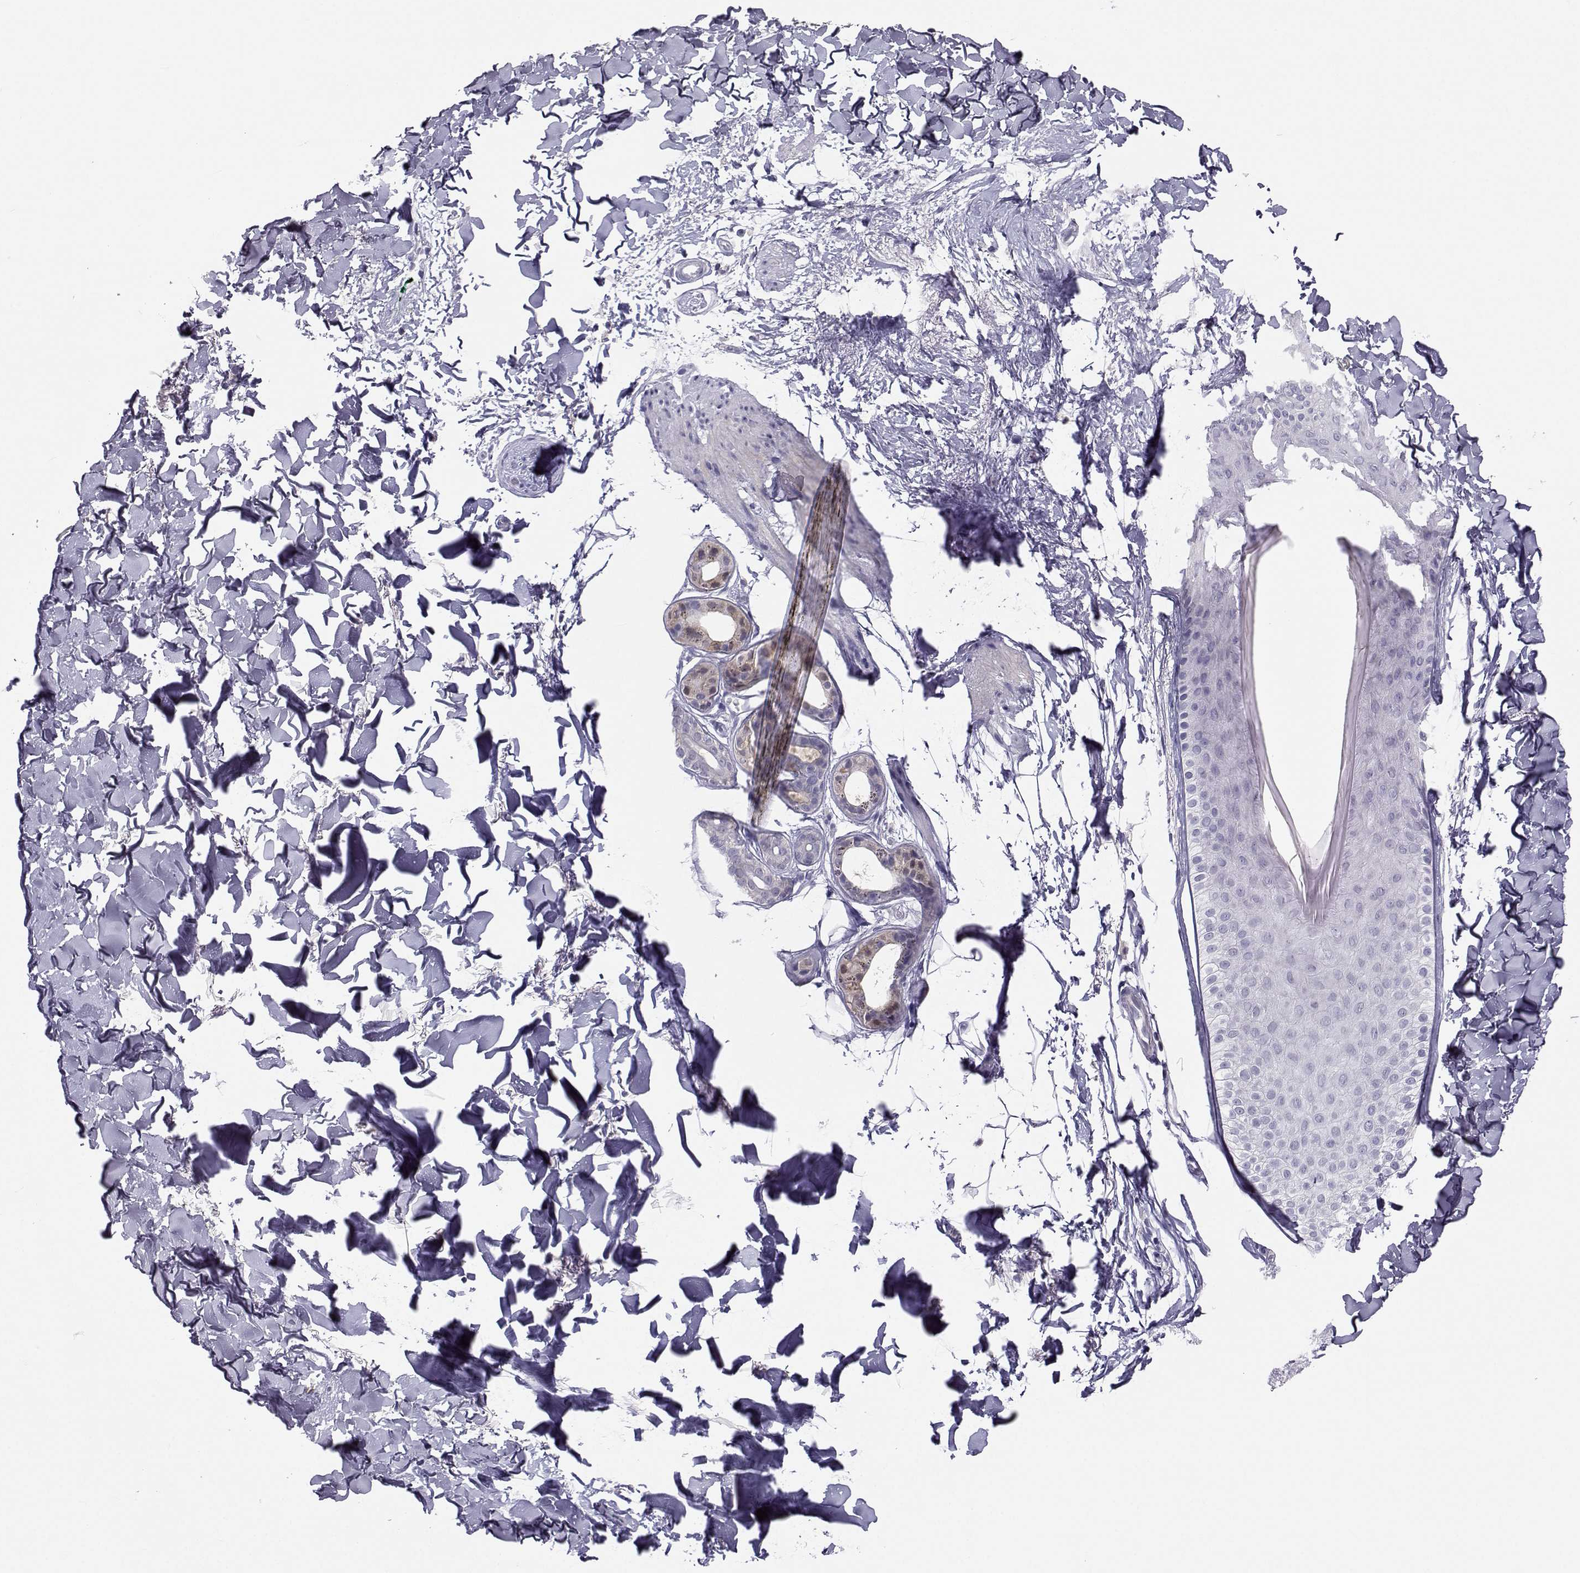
{"staining": {"intensity": "negative", "quantity": "none", "location": "none"}, "tissue": "skin cancer", "cell_type": "Tumor cells", "image_type": "cancer", "snomed": [{"axis": "morphology", "description": "Normal tissue, NOS"}, {"axis": "morphology", "description": "Basal cell carcinoma"}, {"axis": "topography", "description": "Skin"}], "caption": "This photomicrograph is of skin cancer (basal cell carcinoma) stained with IHC to label a protein in brown with the nuclei are counter-stained blue. There is no positivity in tumor cells.", "gene": "MROH7", "patient": {"sex": "male", "age": 84}}